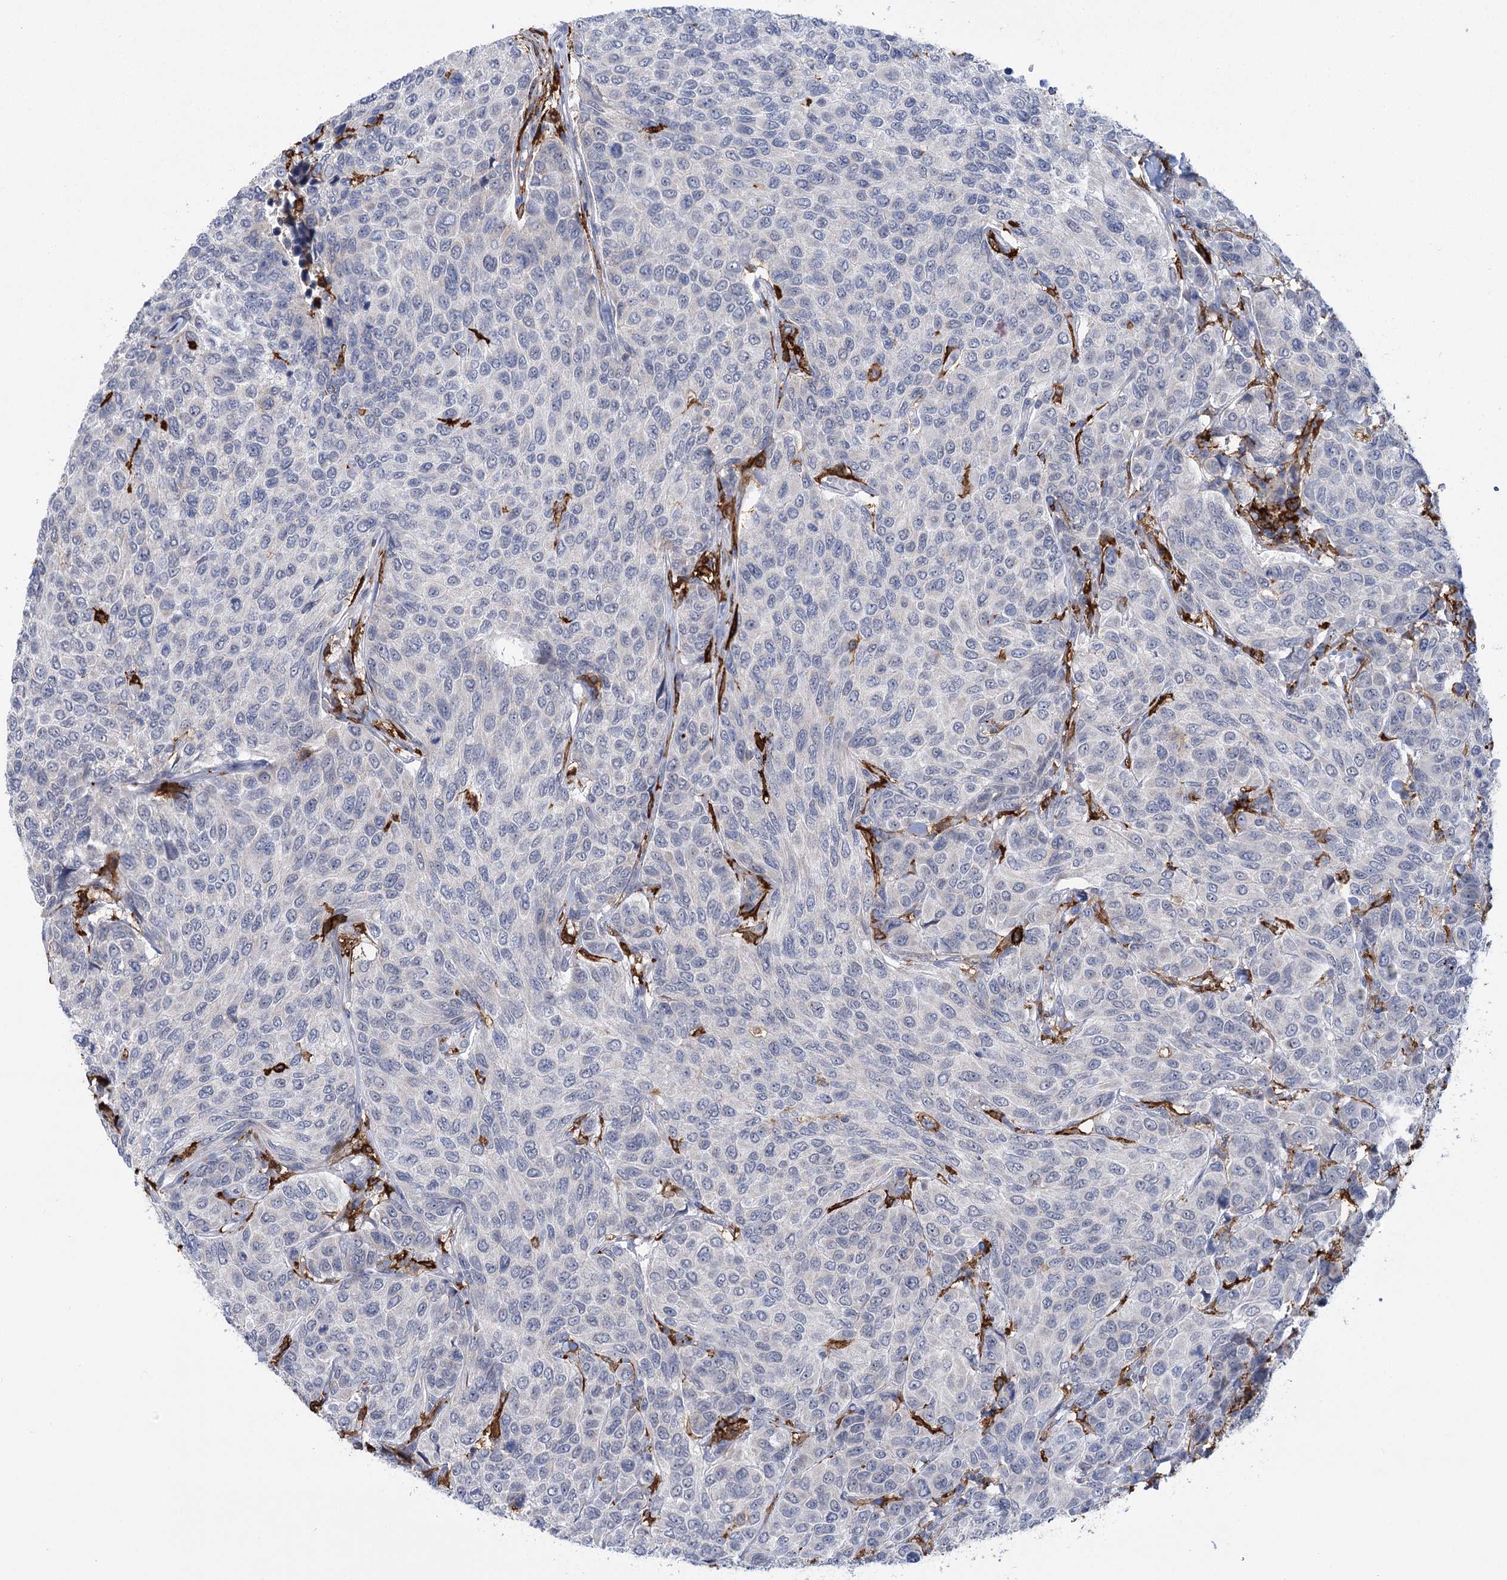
{"staining": {"intensity": "negative", "quantity": "none", "location": "none"}, "tissue": "breast cancer", "cell_type": "Tumor cells", "image_type": "cancer", "snomed": [{"axis": "morphology", "description": "Duct carcinoma"}, {"axis": "topography", "description": "Breast"}], "caption": "Intraductal carcinoma (breast) stained for a protein using IHC displays no expression tumor cells.", "gene": "PIWIL4", "patient": {"sex": "female", "age": 55}}